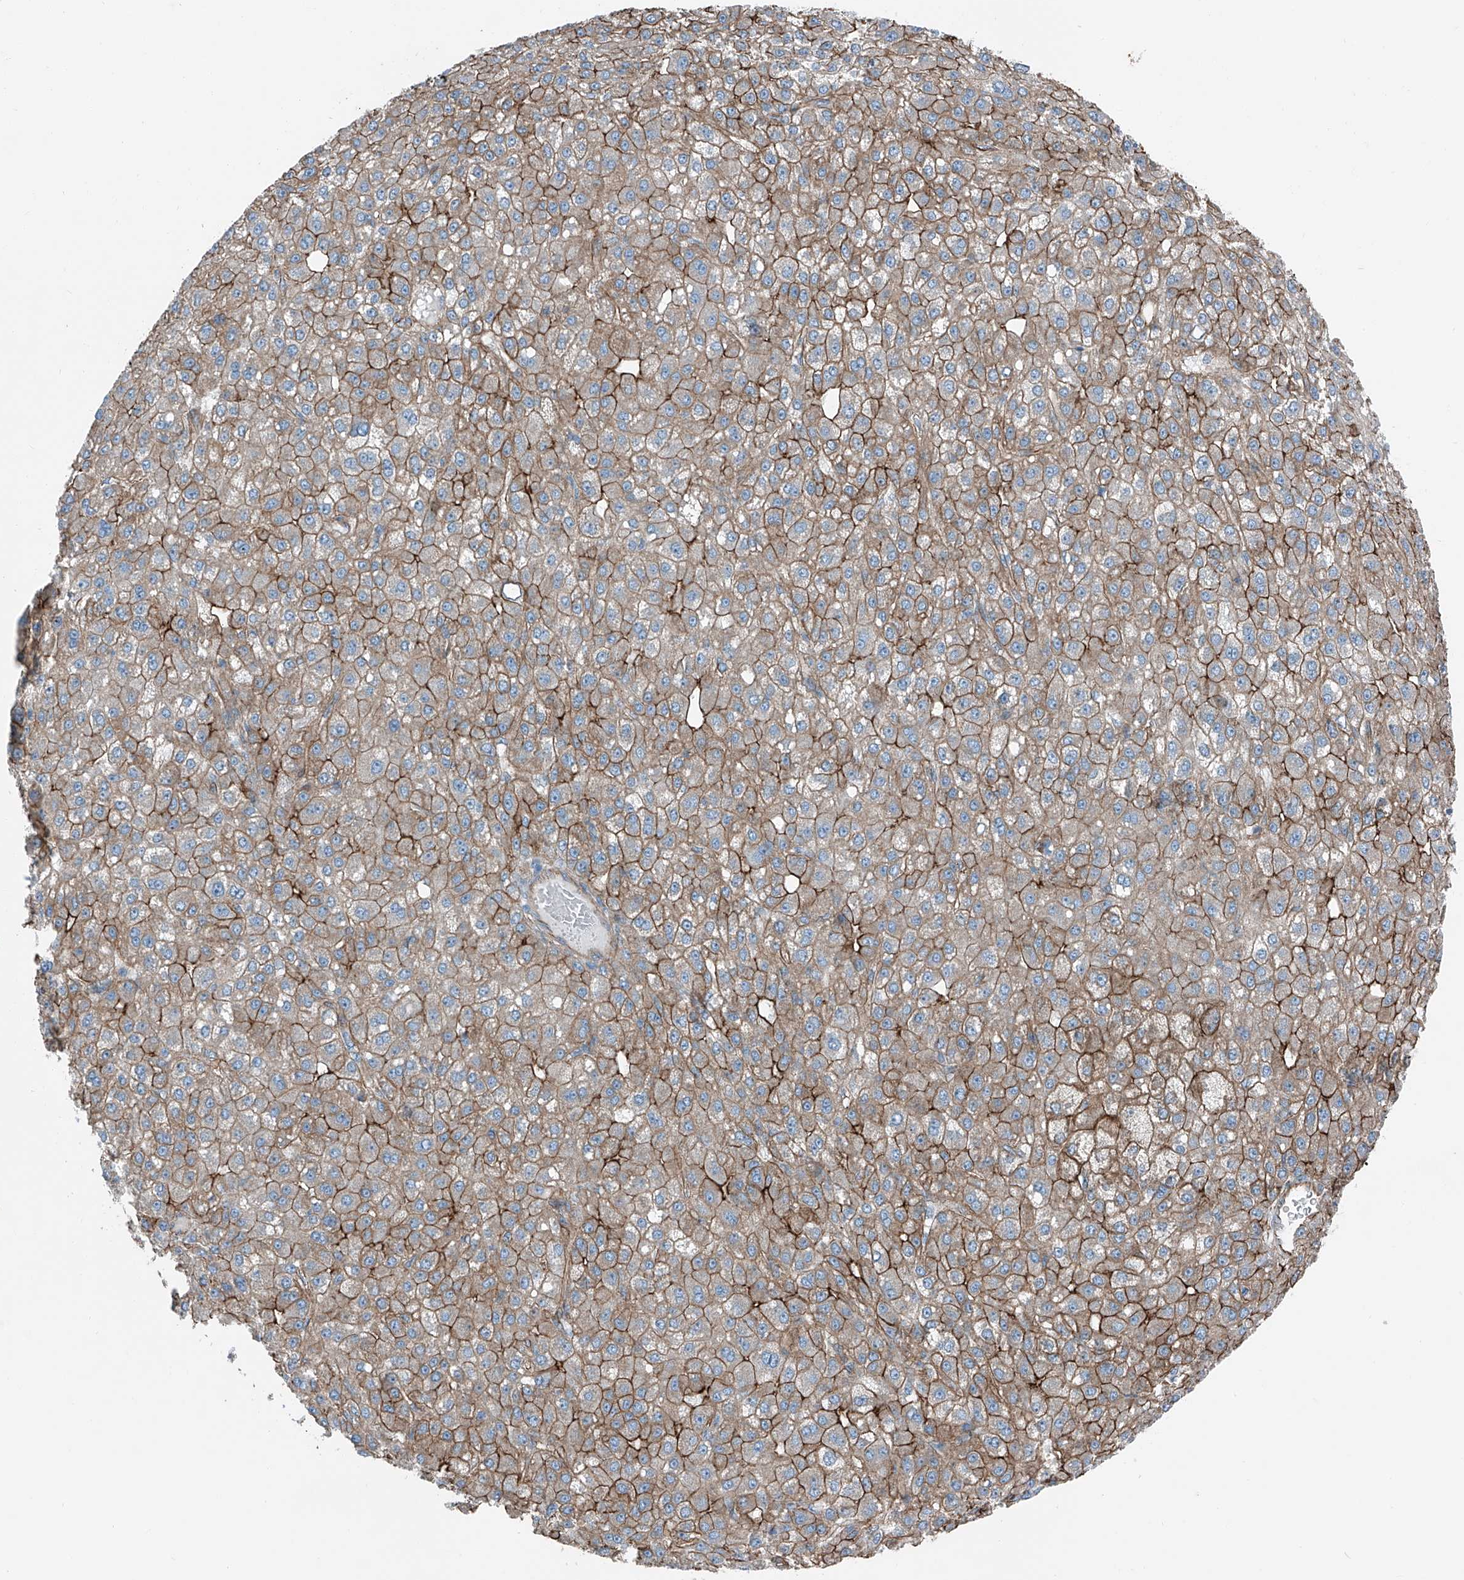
{"staining": {"intensity": "moderate", "quantity": ">75%", "location": "cytoplasmic/membranous"}, "tissue": "liver cancer", "cell_type": "Tumor cells", "image_type": "cancer", "snomed": [{"axis": "morphology", "description": "Carcinoma, Hepatocellular, NOS"}, {"axis": "topography", "description": "Liver"}], "caption": "This micrograph displays IHC staining of human hepatocellular carcinoma (liver), with medium moderate cytoplasmic/membranous positivity in approximately >75% of tumor cells.", "gene": "THEMIS2", "patient": {"sex": "male", "age": 67}}